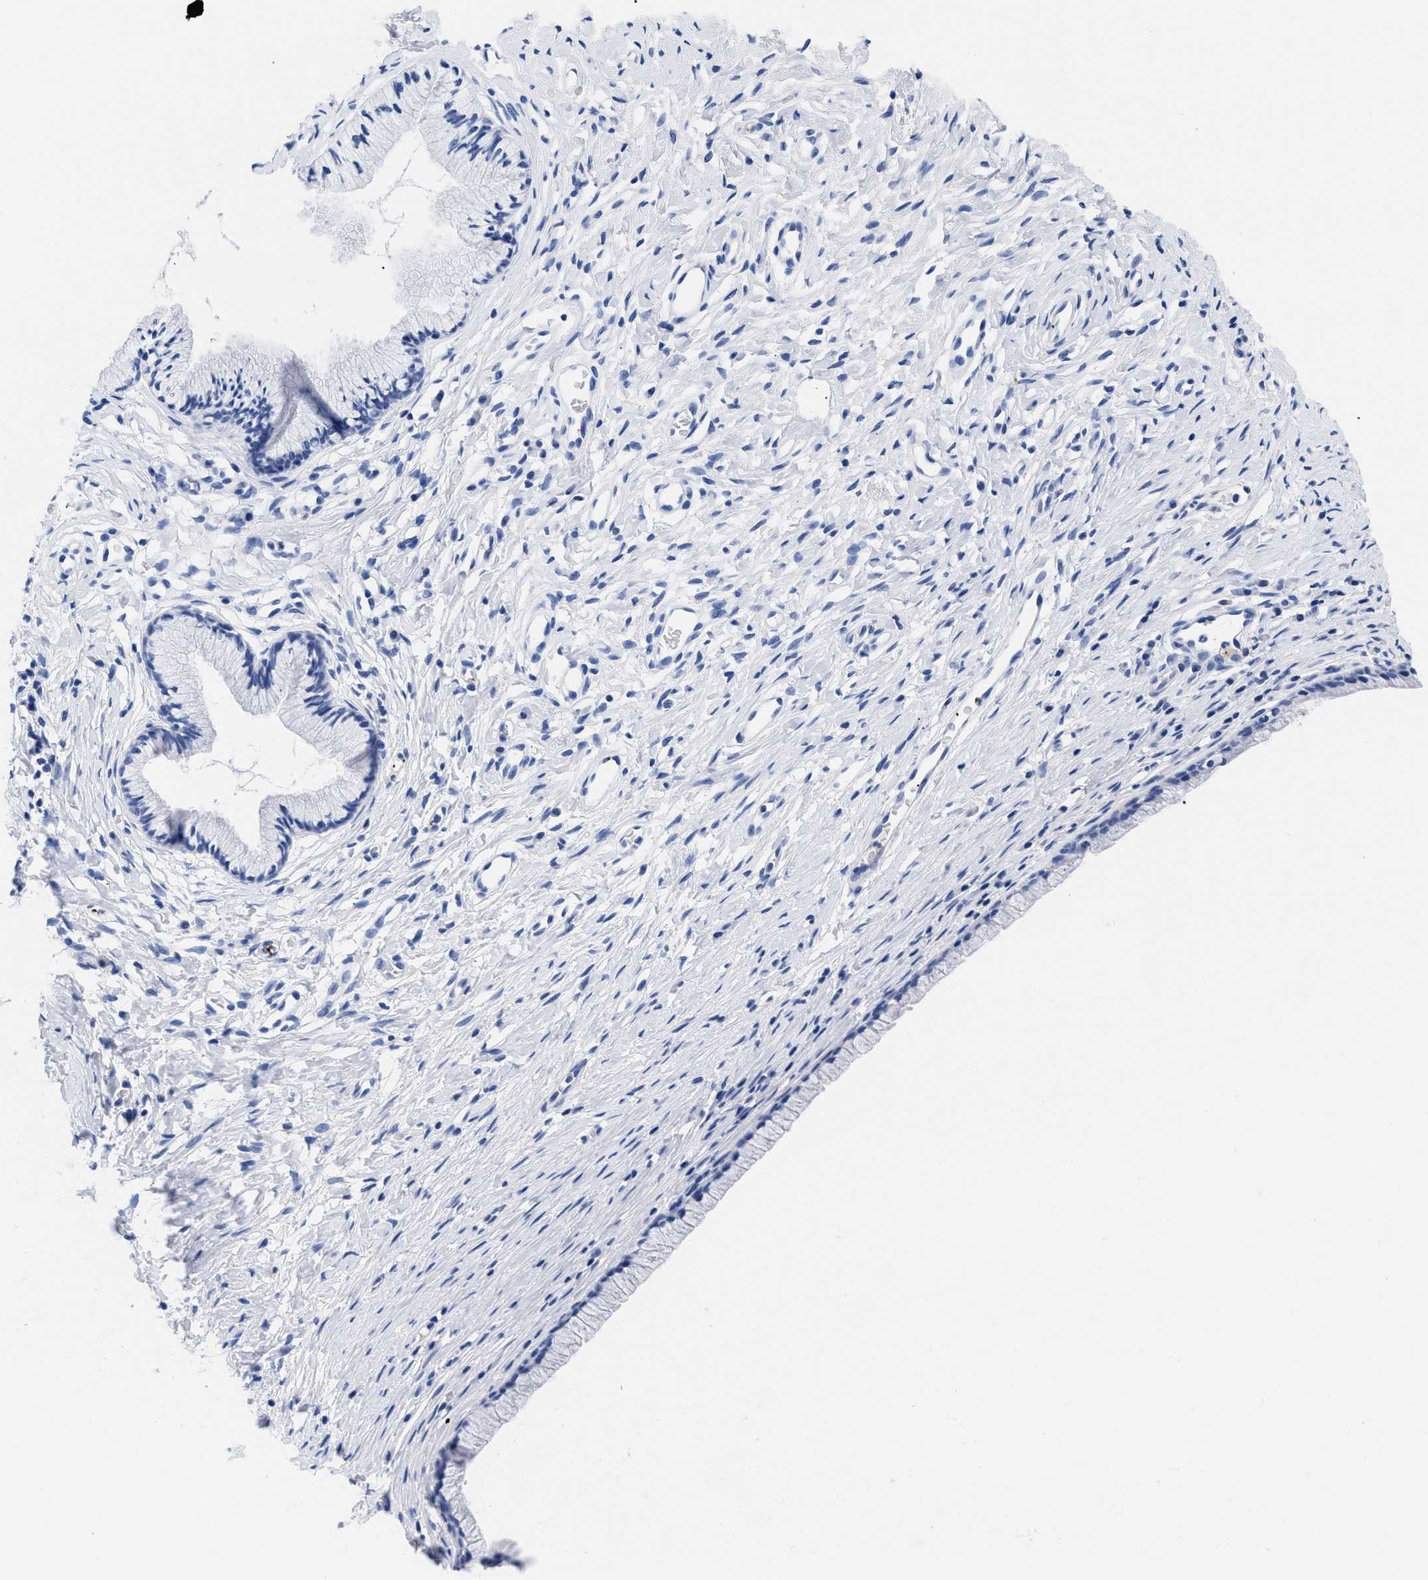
{"staining": {"intensity": "negative", "quantity": "none", "location": "none"}, "tissue": "cervix", "cell_type": "Glandular cells", "image_type": "normal", "snomed": [{"axis": "morphology", "description": "Normal tissue, NOS"}, {"axis": "topography", "description": "Cervix"}], "caption": "IHC micrograph of unremarkable cervix: cervix stained with DAB displays no significant protein expression in glandular cells.", "gene": "TREML1", "patient": {"sex": "female", "age": 77}}